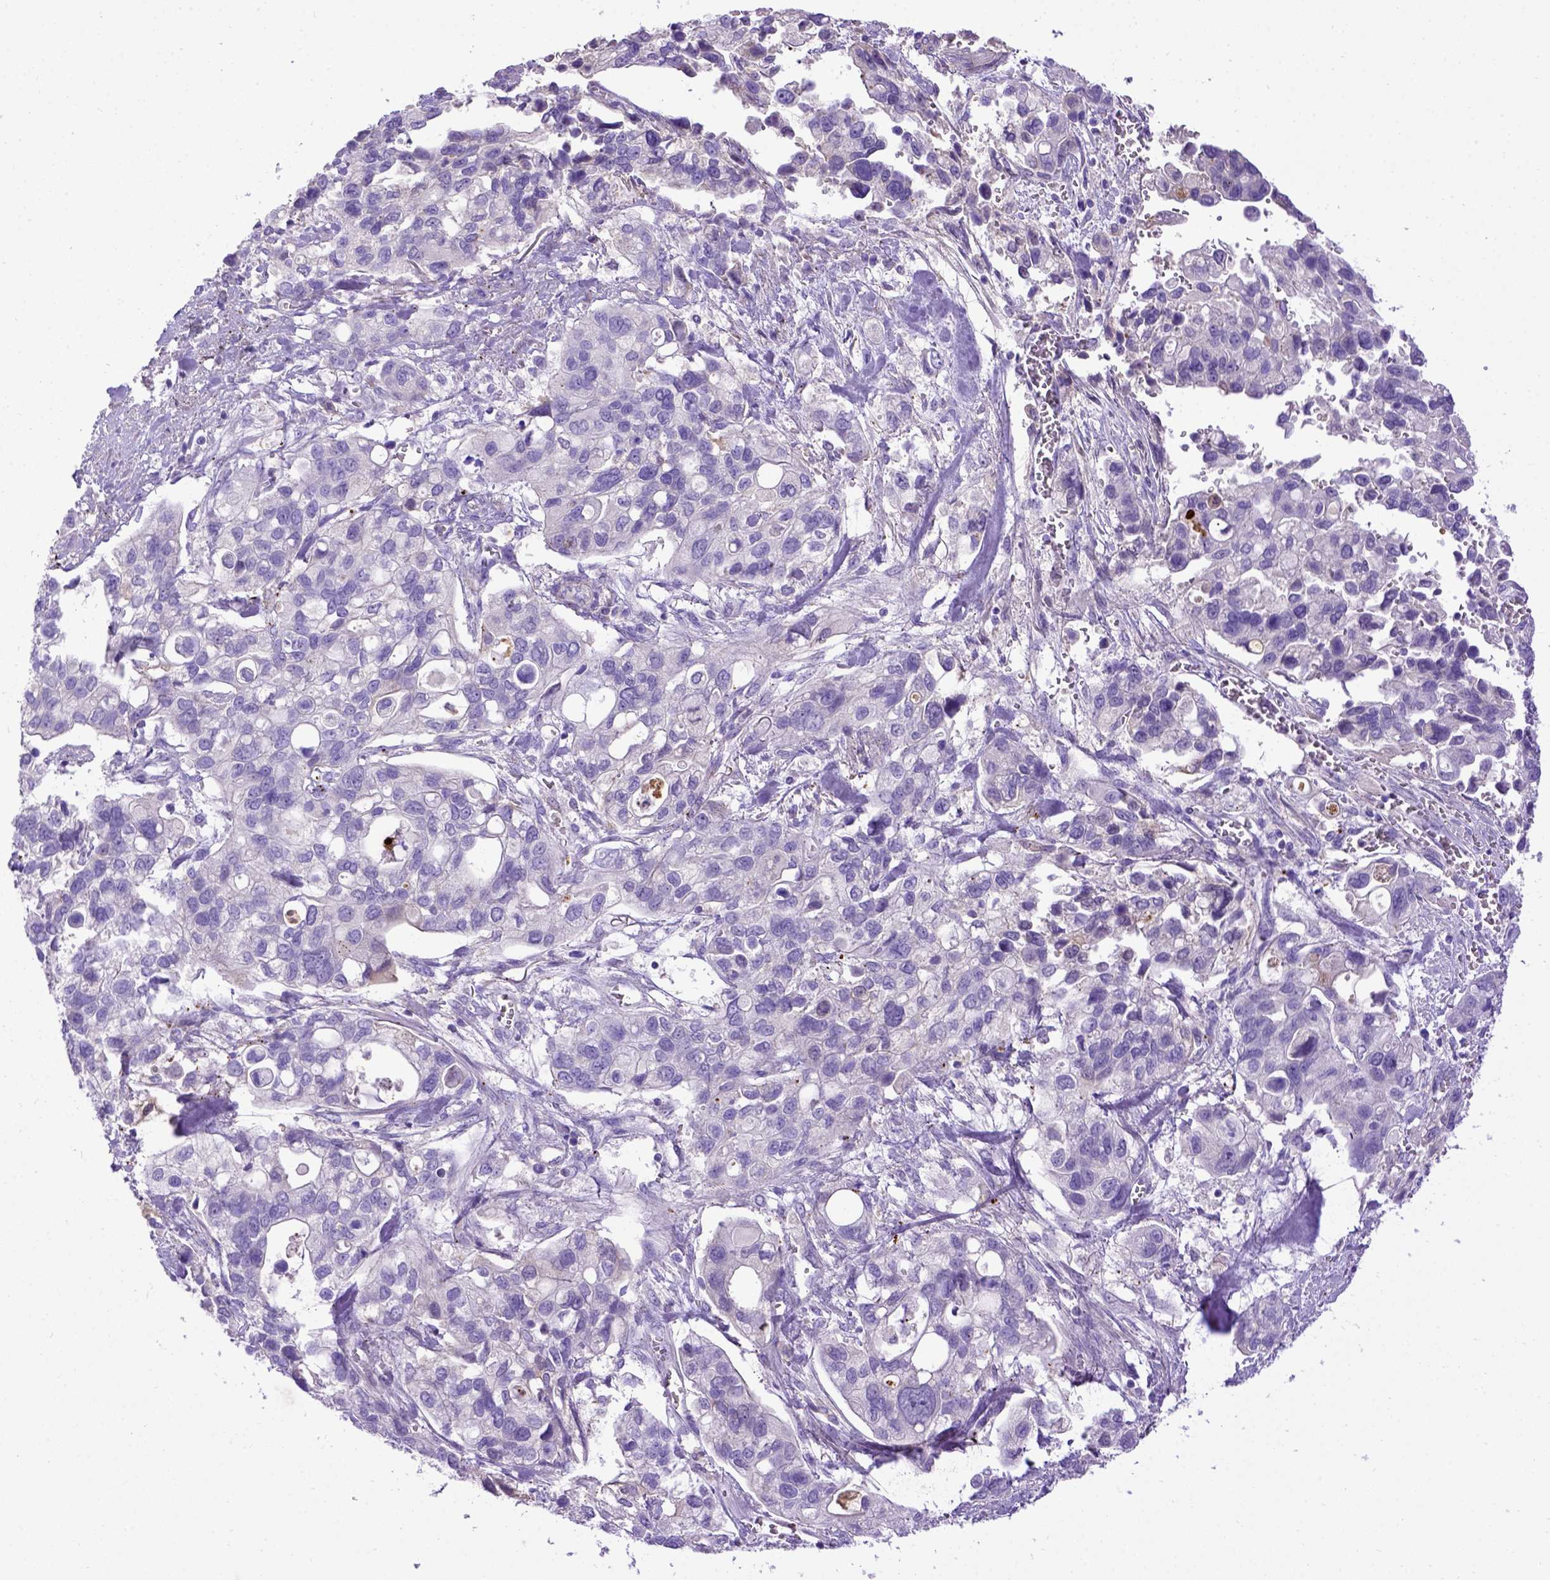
{"staining": {"intensity": "negative", "quantity": "none", "location": "none"}, "tissue": "stomach cancer", "cell_type": "Tumor cells", "image_type": "cancer", "snomed": [{"axis": "morphology", "description": "Adenocarcinoma, NOS"}, {"axis": "topography", "description": "Stomach, upper"}], "caption": "The IHC histopathology image has no significant staining in tumor cells of stomach cancer tissue. (DAB immunohistochemistry (IHC) with hematoxylin counter stain).", "gene": "ADAM12", "patient": {"sex": "female", "age": 81}}